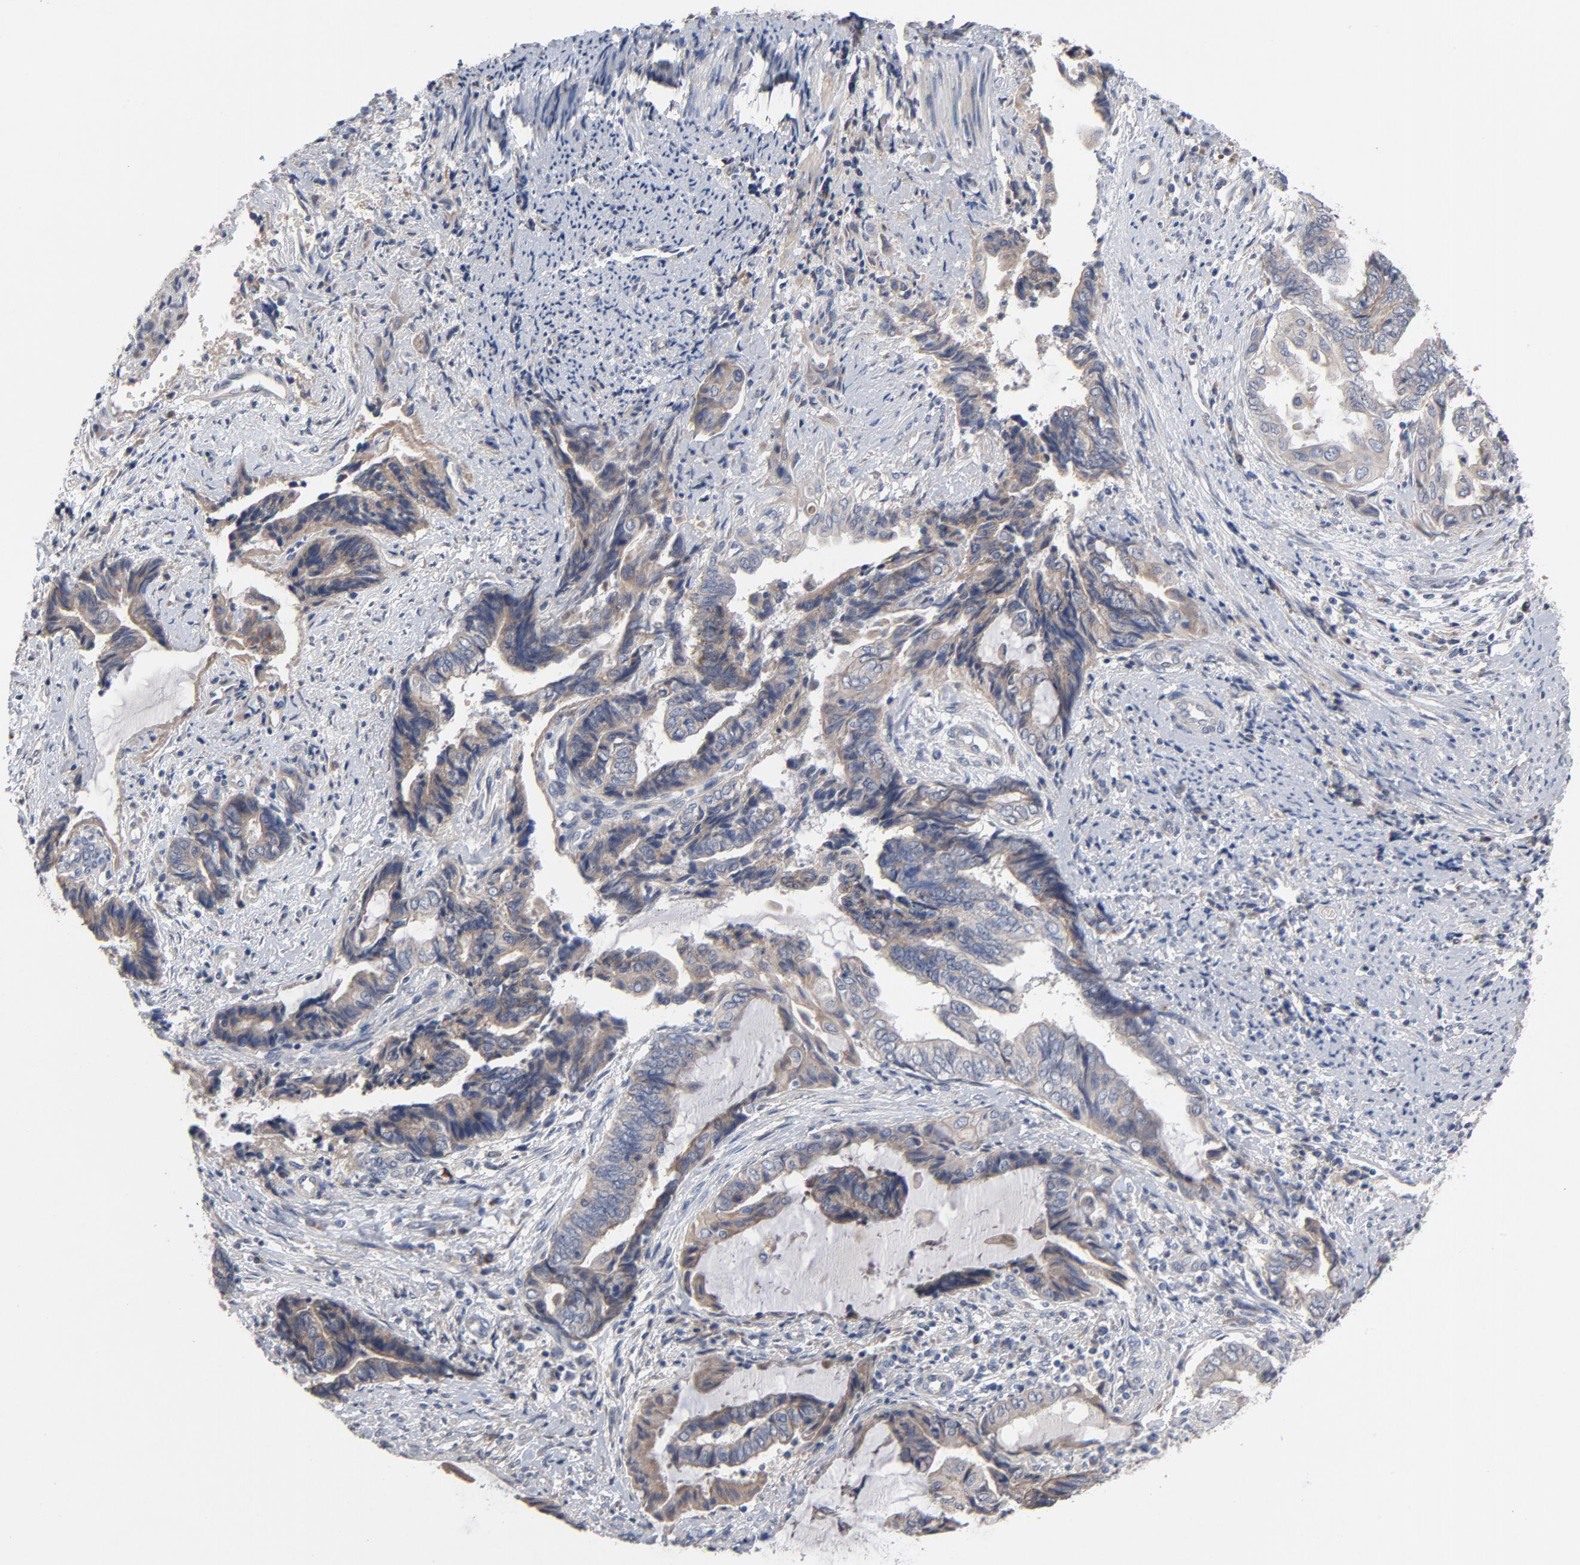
{"staining": {"intensity": "weak", "quantity": ">75%", "location": "cytoplasmic/membranous"}, "tissue": "endometrial cancer", "cell_type": "Tumor cells", "image_type": "cancer", "snomed": [{"axis": "morphology", "description": "Adenocarcinoma, NOS"}, {"axis": "topography", "description": "Uterus"}, {"axis": "topography", "description": "Endometrium"}], "caption": "Endometrial cancer tissue displays weak cytoplasmic/membranous staining in approximately >75% of tumor cells, visualized by immunohistochemistry.", "gene": "CCDC134", "patient": {"sex": "female", "age": 70}}